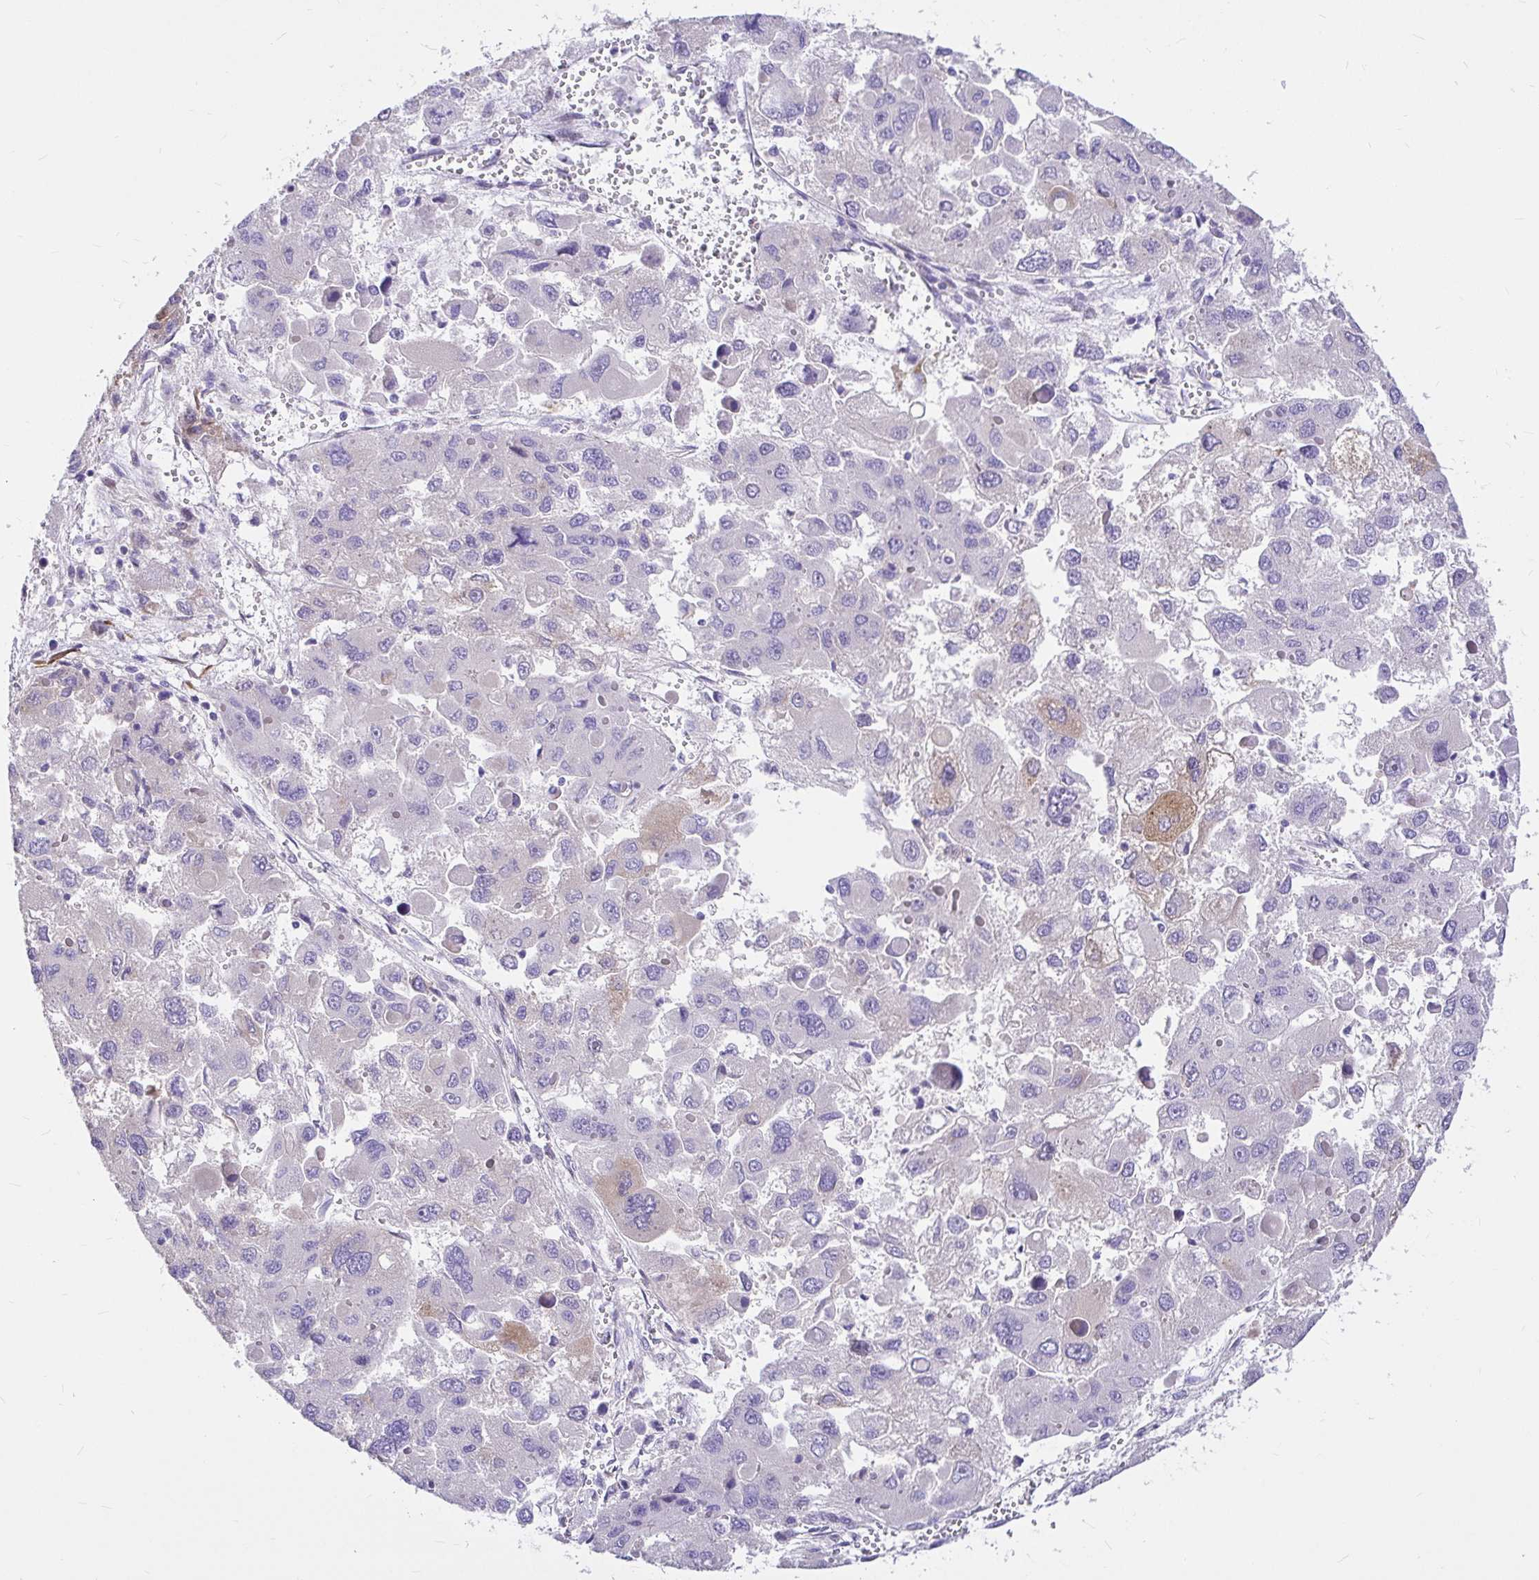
{"staining": {"intensity": "negative", "quantity": "none", "location": "none"}, "tissue": "liver cancer", "cell_type": "Tumor cells", "image_type": "cancer", "snomed": [{"axis": "morphology", "description": "Carcinoma, Hepatocellular, NOS"}, {"axis": "topography", "description": "Liver"}], "caption": "There is no significant staining in tumor cells of liver cancer.", "gene": "GABBR2", "patient": {"sex": "female", "age": 41}}